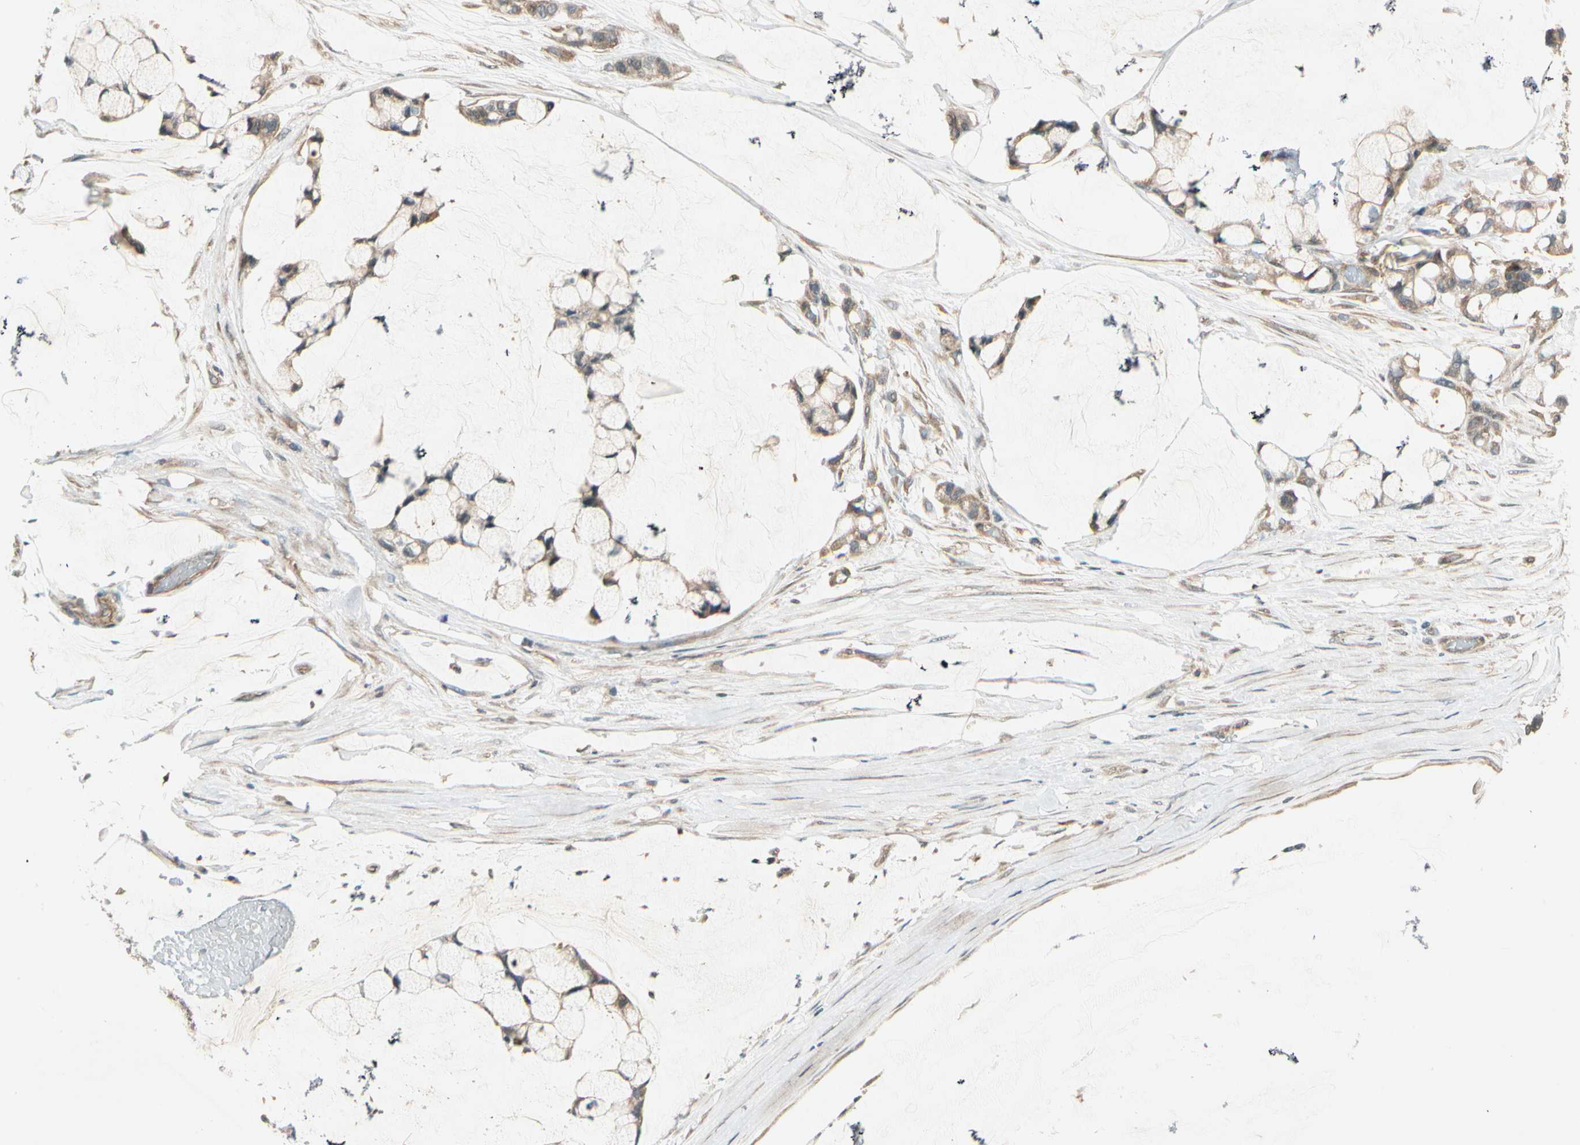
{"staining": {"intensity": "moderate", "quantity": ">75%", "location": "cytoplasmic/membranous"}, "tissue": "ovarian cancer", "cell_type": "Tumor cells", "image_type": "cancer", "snomed": [{"axis": "morphology", "description": "Cystadenocarcinoma, mucinous, NOS"}, {"axis": "topography", "description": "Ovary"}], "caption": "Protein positivity by IHC displays moderate cytoplasmic/membranous staining in approximately >75% of tumor cells in ovarian mucinous cystadenocarcinoma.", "gene": "ACVR1", "patient": {"sex": "female", "age": 39}}